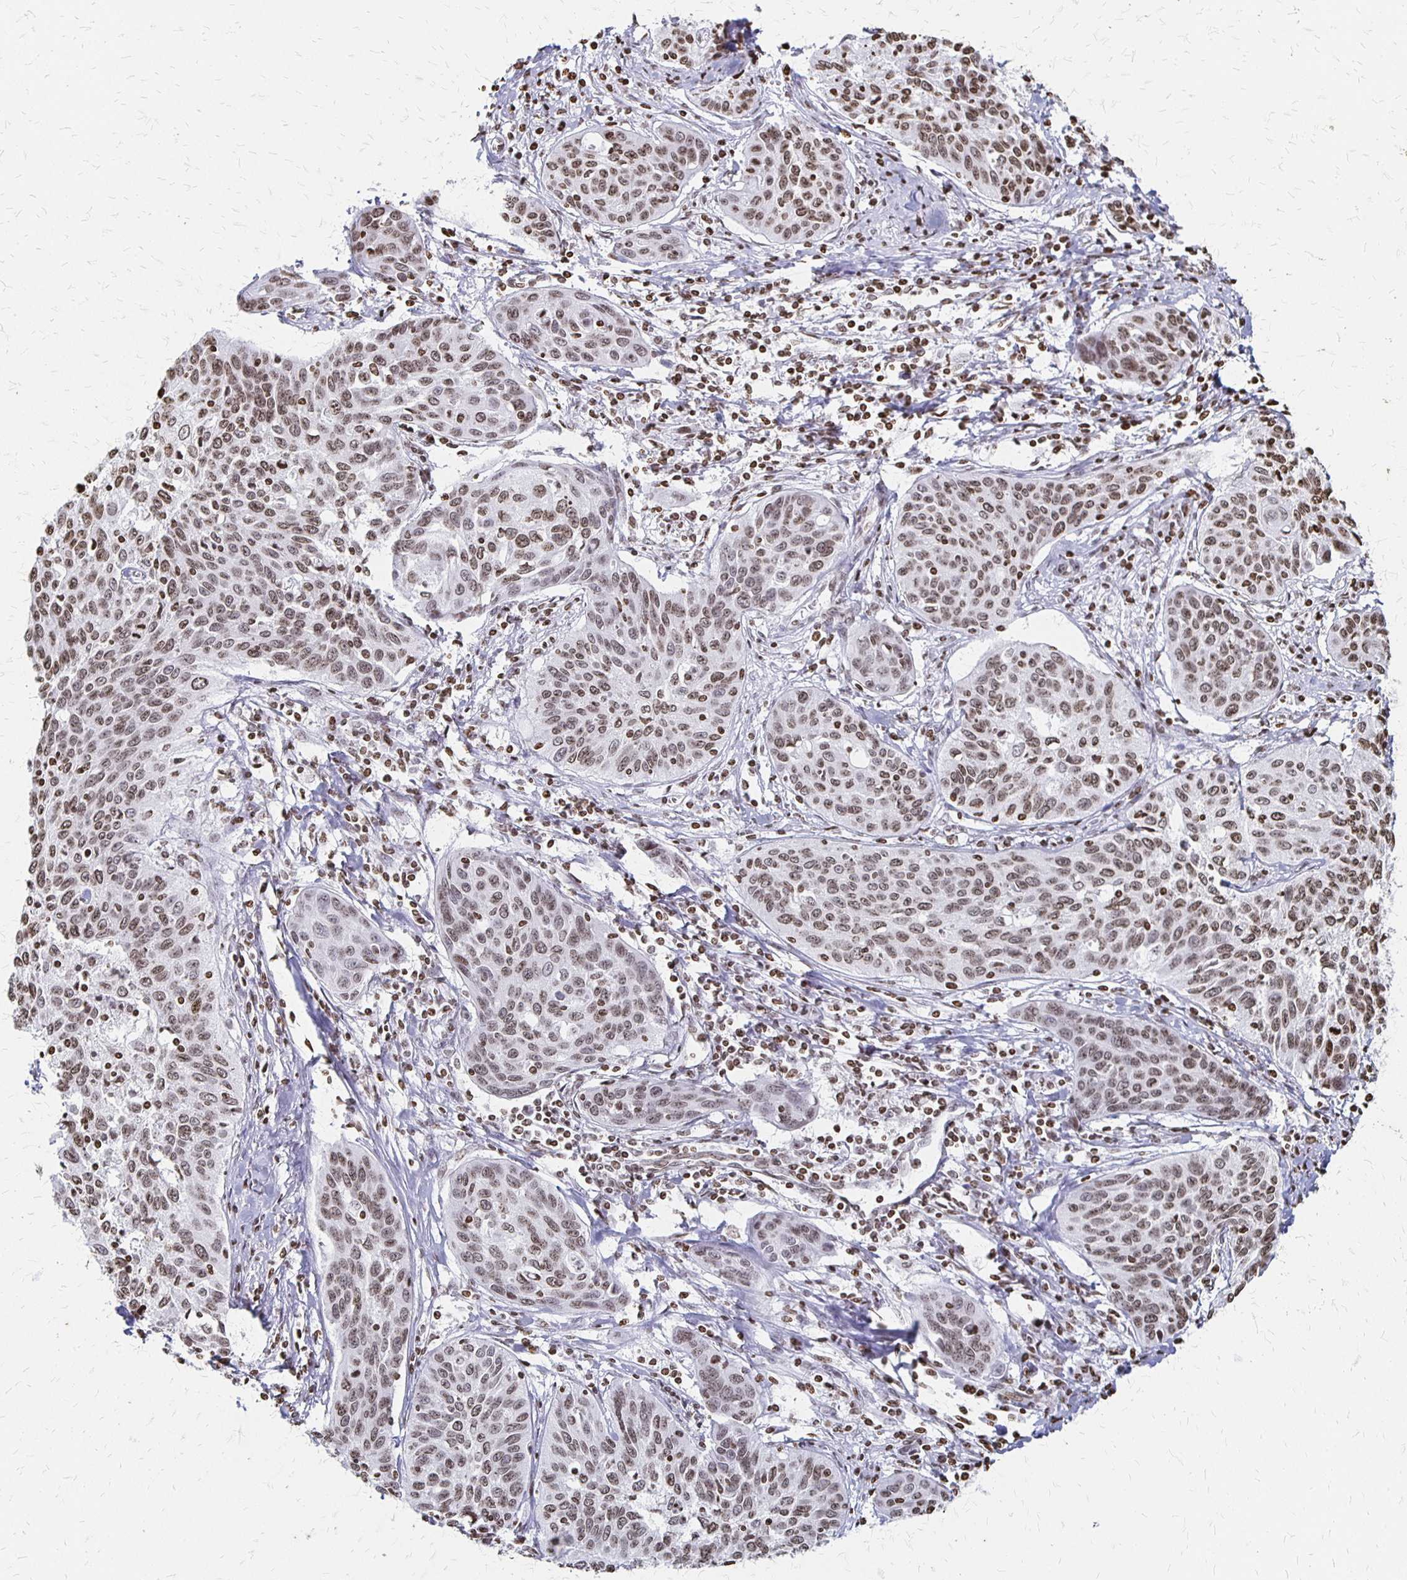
{"staining": {"intensity": "moderate", "quantity": ">75%", "location": "nuclear"}, "tissue": "cervical cancer", "cell_type": "Tumor cells", "image_type": "cancer", "snomed": [{"axis": "morphology", "description": "Squamous cell carcinoma, NOS"}, {"axis": "topography", "description": "Cervix"}], "caption": "This is an image of immunohistochemistry (IHC) staining of cervical cancer (squamous cell carcinoma), which shows moderate expression in the nuclear of tumor cells.", "gene": "ZNF280C", "patient": {"sex": "female", "age": 31}}